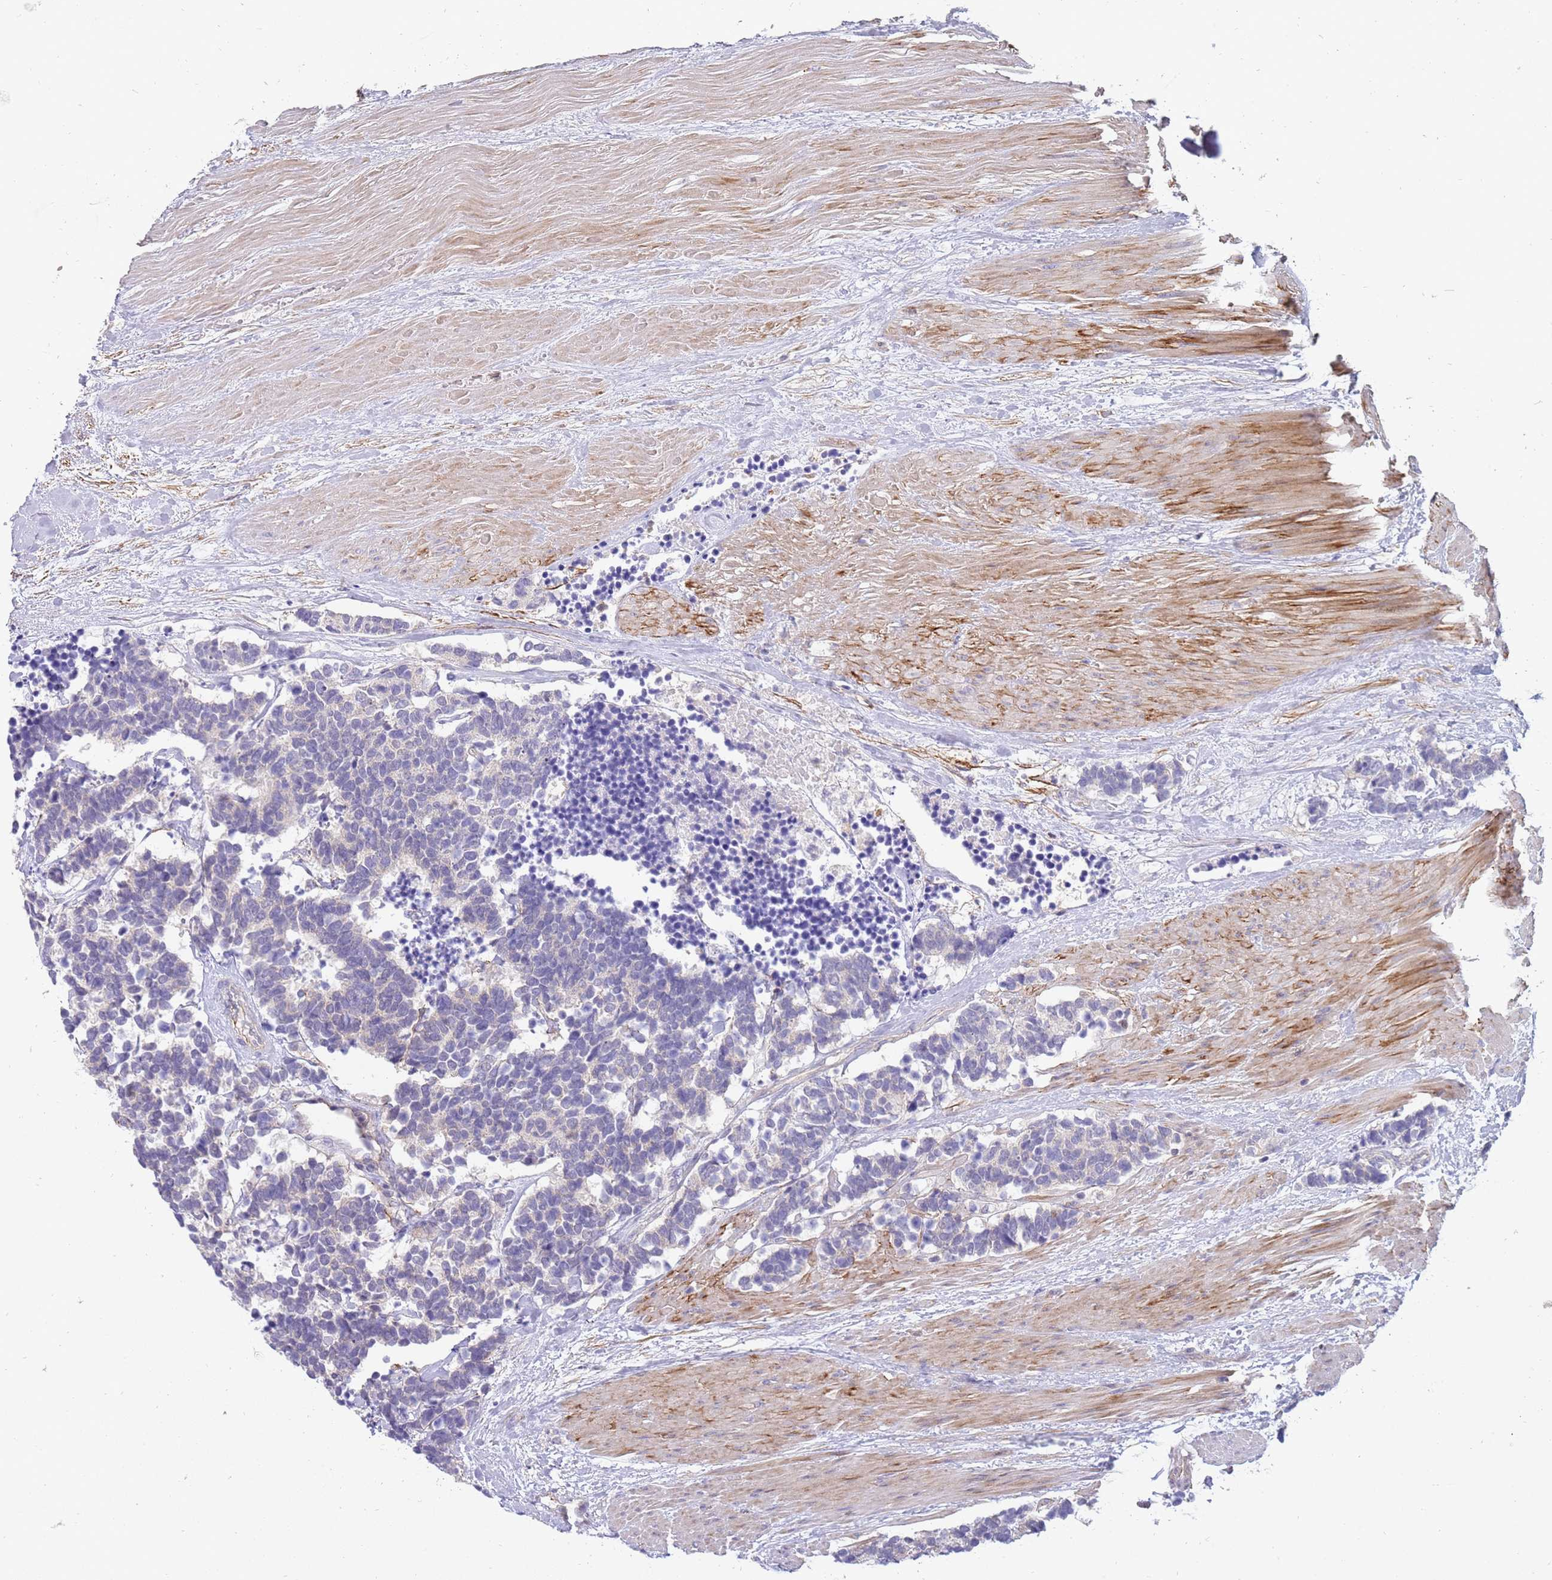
{"staining": {"intensity": "negative", "quantity": "none", "location": "none"}, "tissue": "carcinoid", "cell_type": "Tumor cells", "image_type": "cancer", "snomed": [{"axis": "morphology", "description": "Carcinoma, NOS"}, {"axis": "morphology", "description": "Carcinoid, malignant, NOS"}, {"axis": "topography", "description": "Urinary bladder"}], "caption": "Tumor cells are negative for brown protein staining in carcinoid.", "gene": "STK25", "patient": {"sex": "male", "age": 57}}